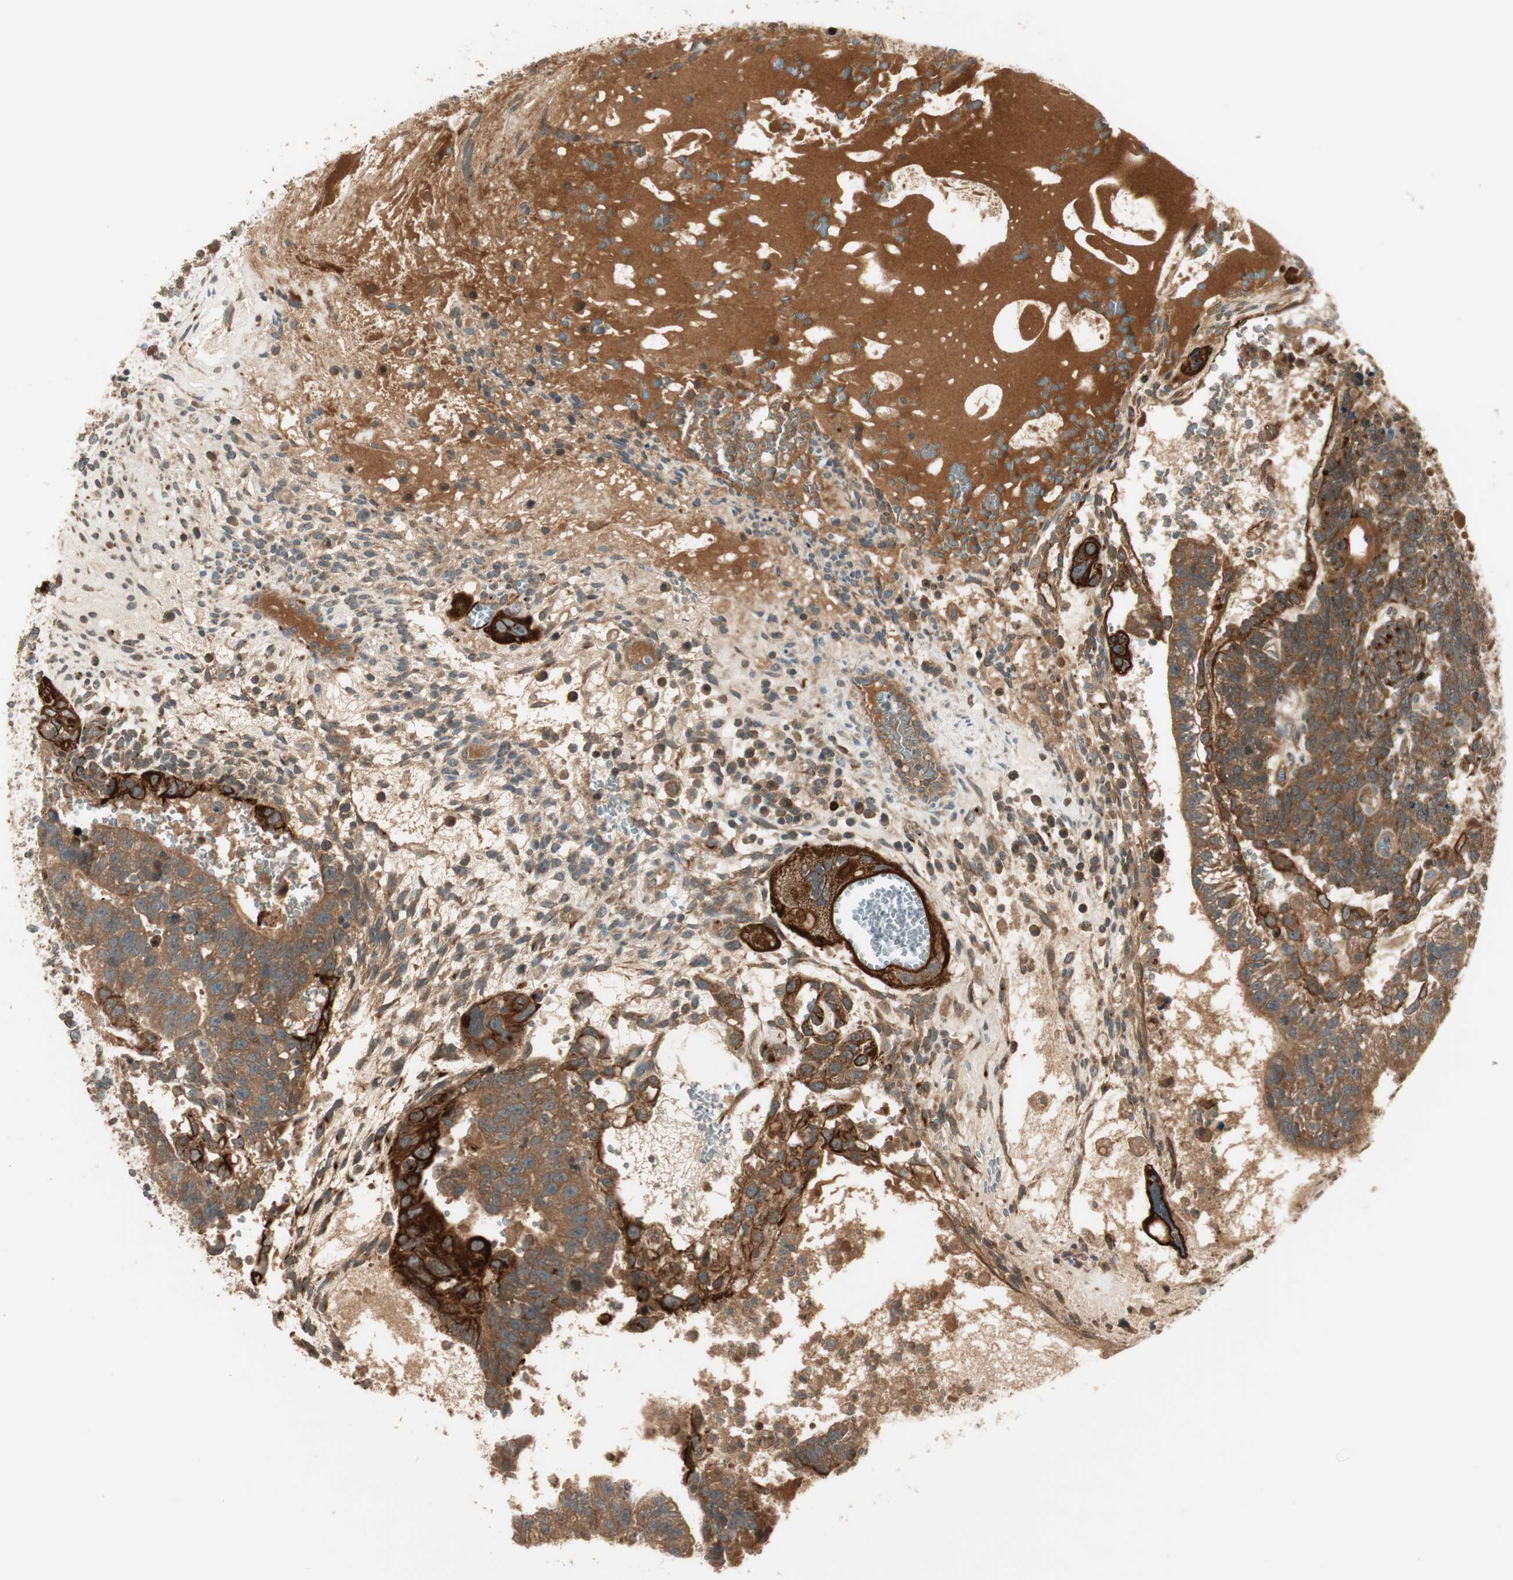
{"staining": {"intensity": "moderate", "quantity": ">75%", "location": "cytoplasmic/membranous"}, "tissue": "testis cancer", "cell_type": "Tumor cells", "image_type": "cancer", "snomed": [{"axis": "morphology", "description": "Seminoma, NOS"}, {"axis": "morphology", "description": "Carcinoma, Embryonal, NOS"}, {"axis": "topography", "description": "Testis"}], "caption": "A histopathology image showing moderate cytoplasmic/membranous staining in about >75% of tumor cells in testis cancer, as visualized by brown immunohistochemical staining.", "gene": "PFDN5", "patient": {"sex": "male", "age": 52}}